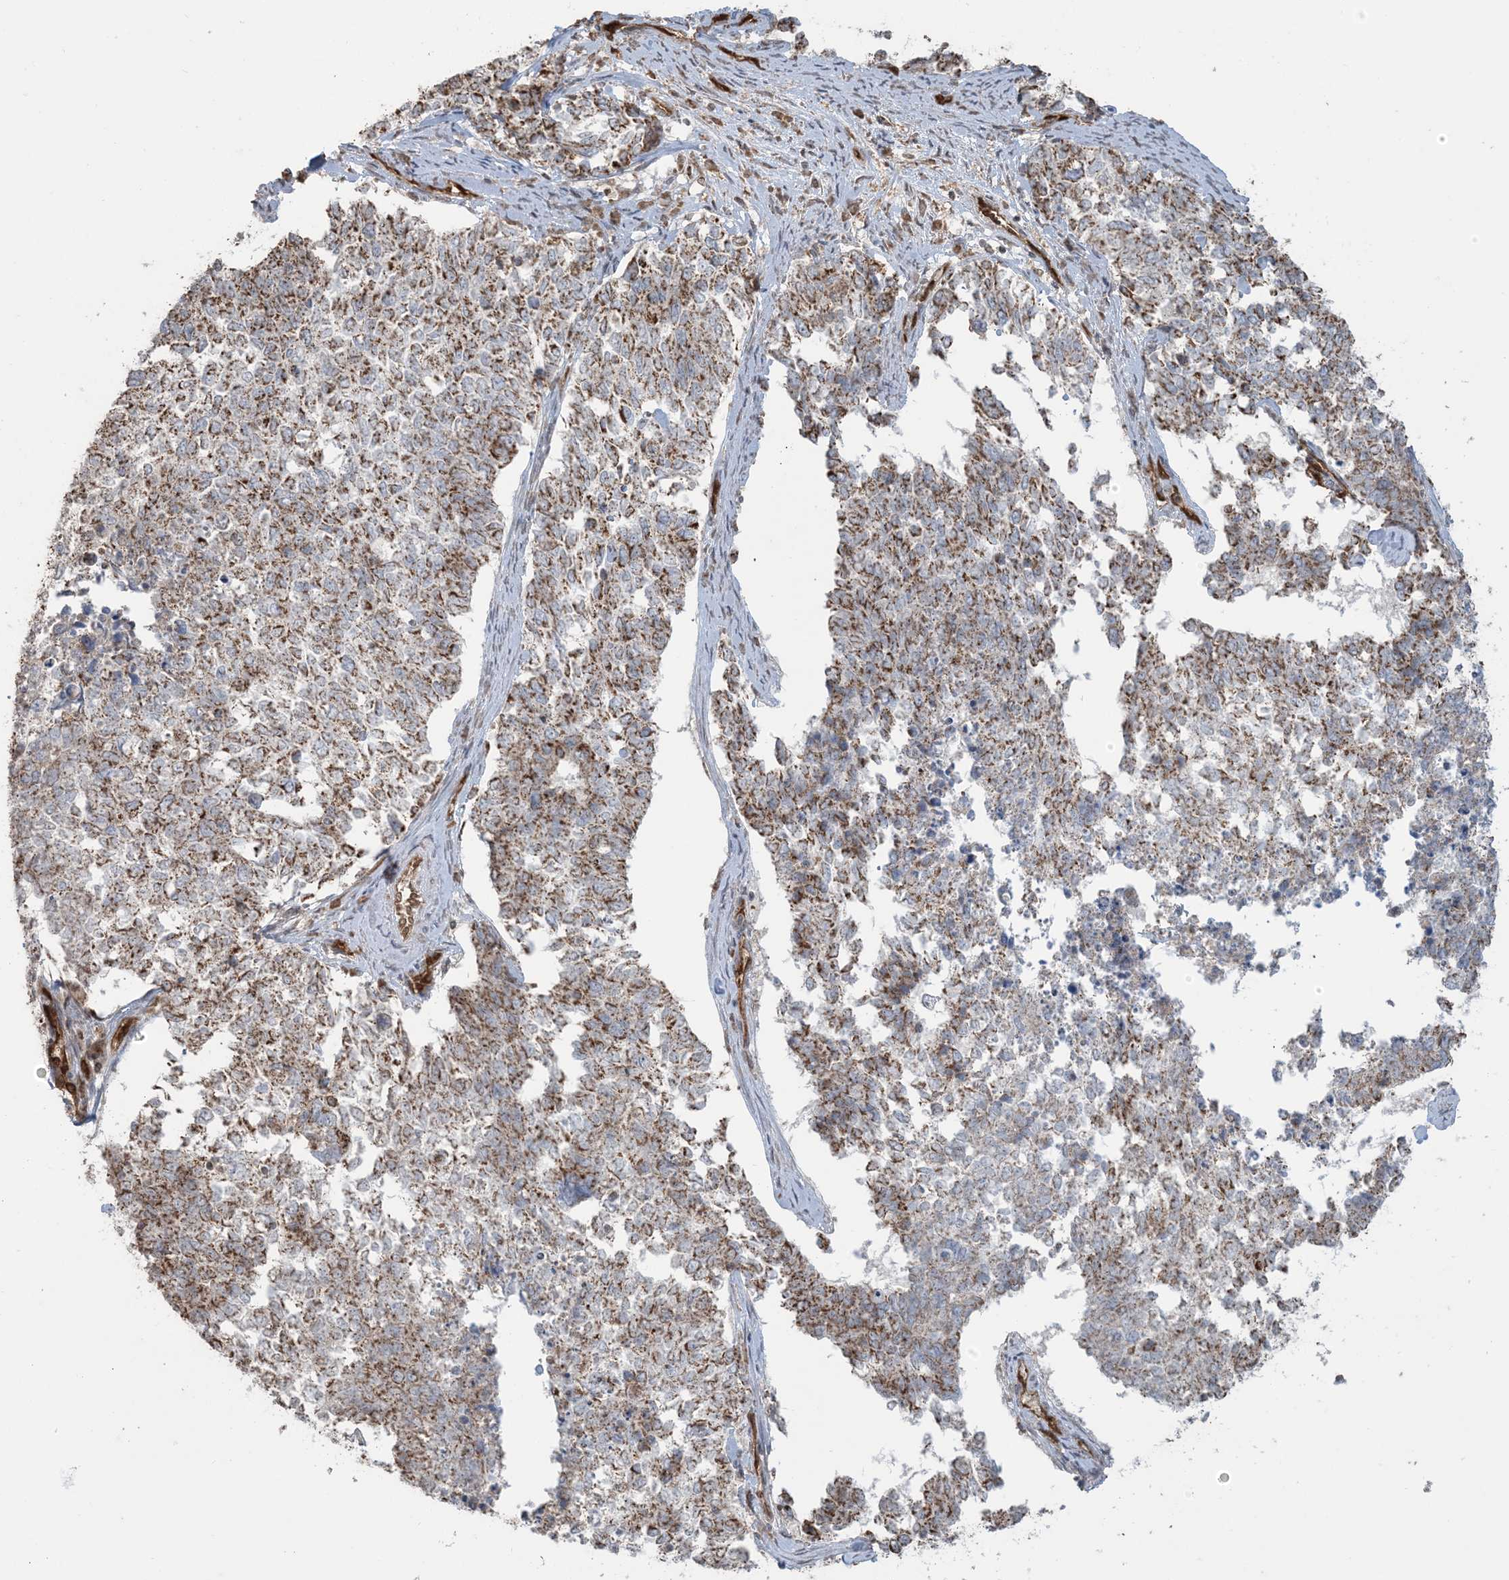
{"staining": {"intensity": "moderate", "quantity": ">75%", "location": "cytoplasmic/membranous"}, "tissue": "cervical cancer", "cell_type": "Tumor cells", "image_type": "cancer", "snomed": [{"axis": "morphology", "description": "Squamous cell carcinoma, NOS"}, {"axis": "topography", "description": "Cervix"}], "caption": "A brown stain highlights moderate cytoplasmic/membranous expression of a protein in human cervical cancer tumor cells. The protein is shown in brown color, while the nuclei are stained blue.", "gene": "PPM1F", "patient": {"sex": "female", "age": 63}}